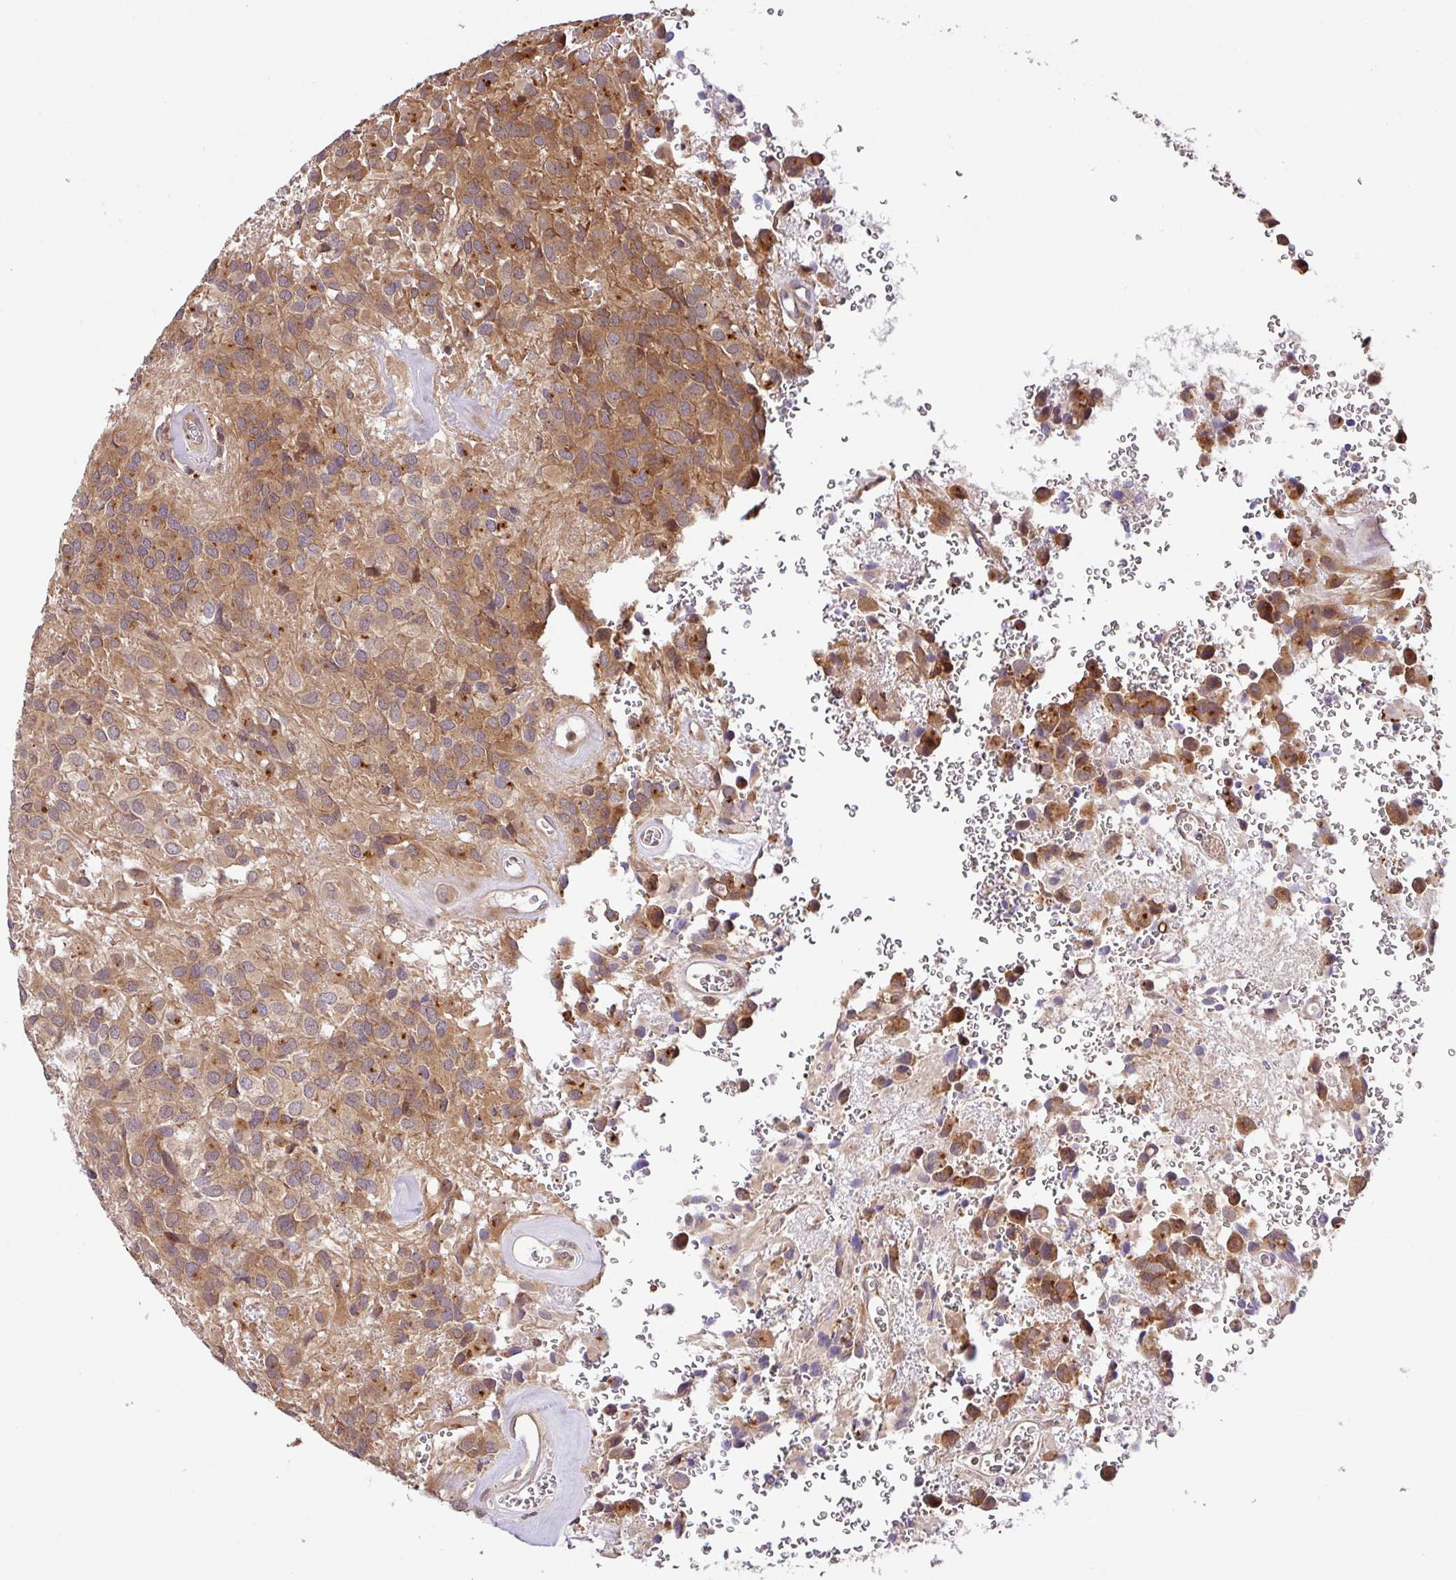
{"staining": {"intensity": "moderate", "quantity": ">75%", "location": "cytoplasmic/membranous"}, "tissue": "glioma", "cell_type": "Tumor cells", "image_type": "cancer", "snomed": [{"axis": "morphology", "description": "Glioma, malignant, Low grade"}, {"axis": "topography", "description": "Brain"}], "caption": "Moderate cytoplasmic/membranous protein expression is seen in approximately >75% of tumor cells in glioma. (DAB (3,3'-diaminobenzidine) IHC with brightfield microscopy, high magnification).", "gene": "SHB", "patient": {"sex": "male", "age": 56}}